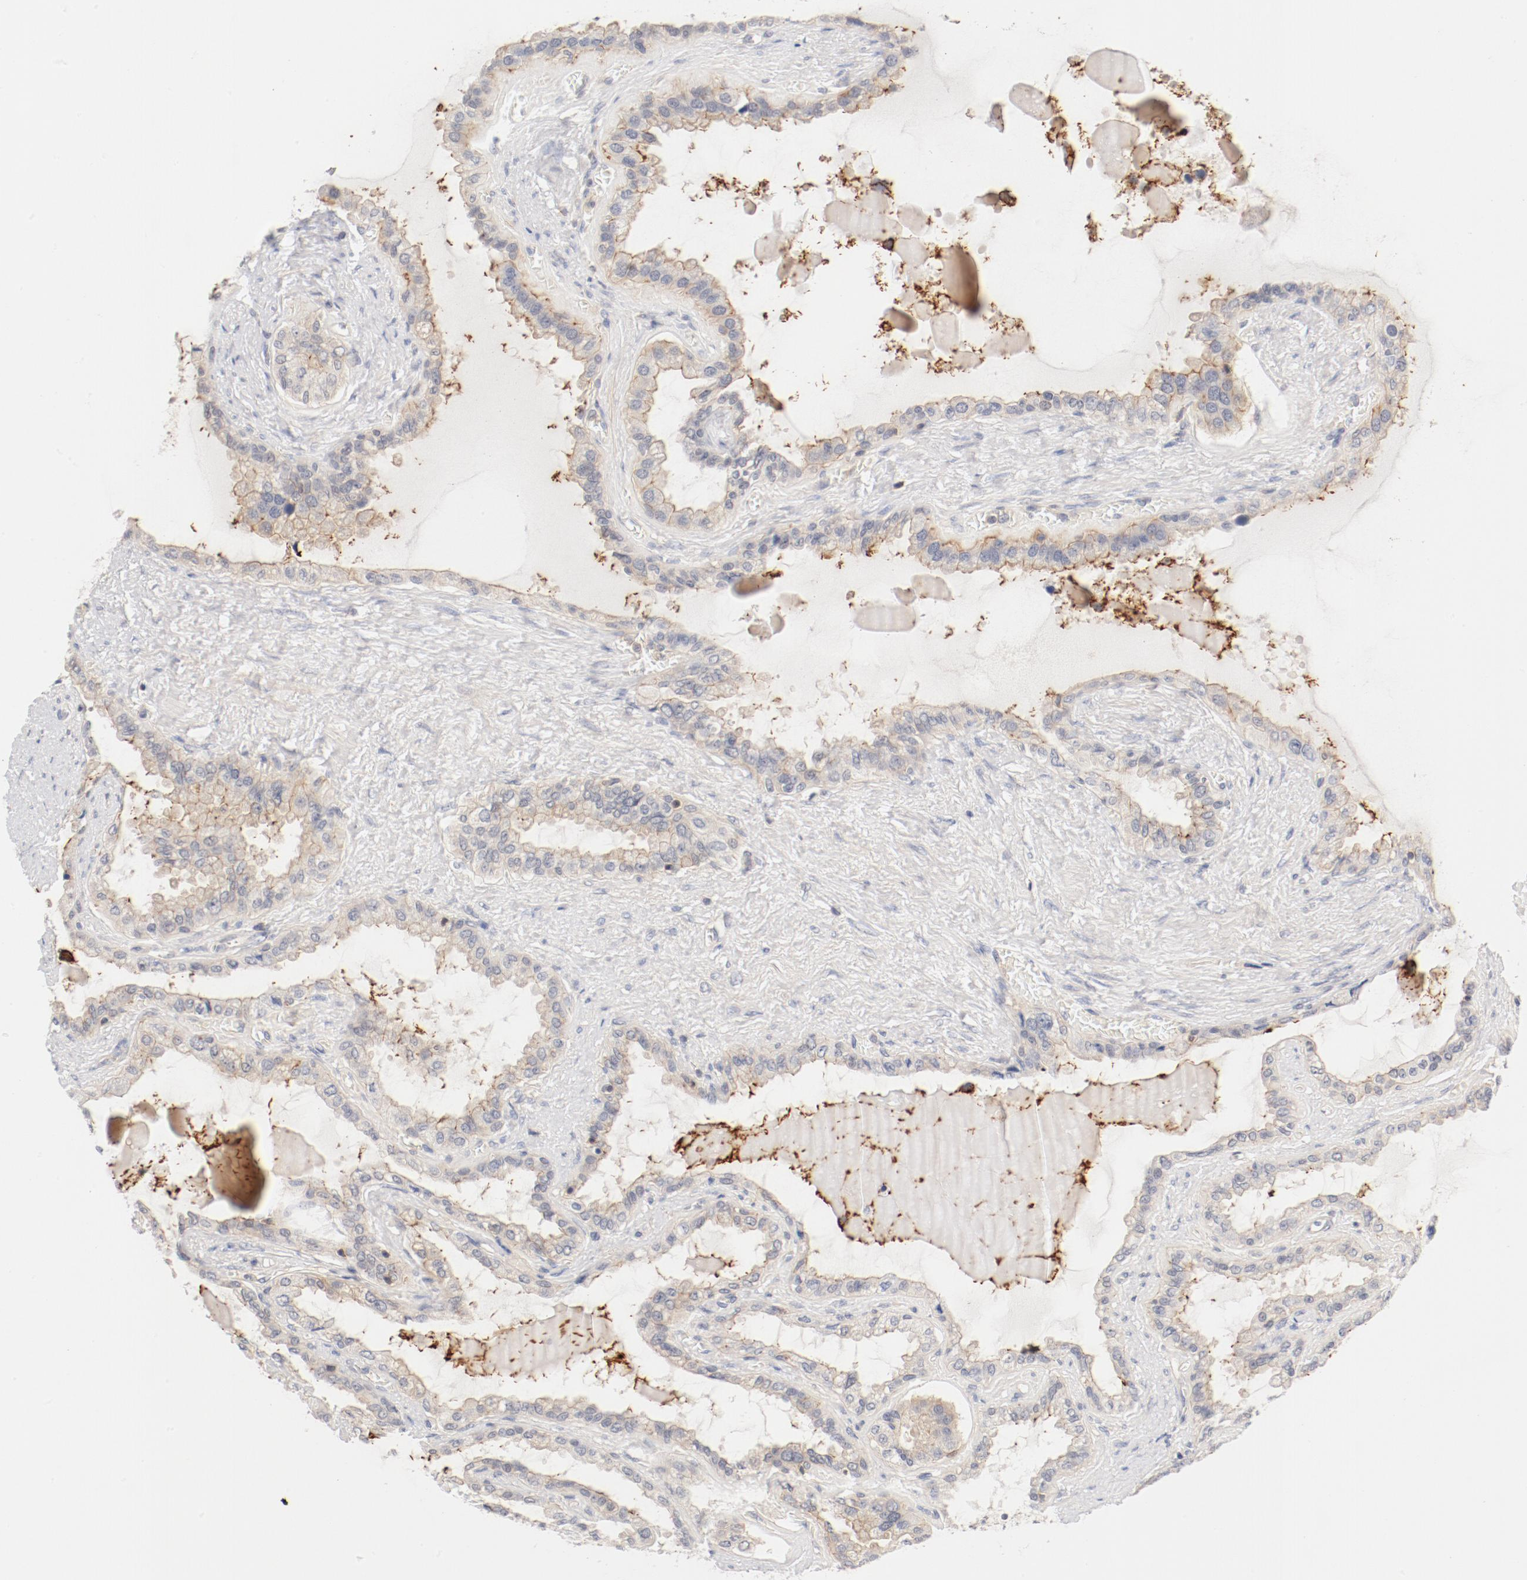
{"staining": {"intensity": "weak", "quantity": ">75%", "location": "cytoplasmic/membranous"}, "tissue": "seminal vesicle", "cell_type": "Glandular cells", "image_type": "normal", "snomed": [{"axis": "morphology", "description": "Normal tissue, NOS"}, {"axis": "morphology", "description": "Inflammation, NOS"}, {"axis": "topography", "description": "Urinary bladder"}, {"axis": "topography", "description": "Prostate"}, {"axis": "topography", "description": "Seminal veicle"}], "caption": "Brown immunohistochemical staining in unremarkable human seminal vesicle demonstrates weak cytoplasmic/membranous positivity in about >75% of glandular cells.", "gene": "ZNF267", "patient": {"sex": "male", "age": 82}}